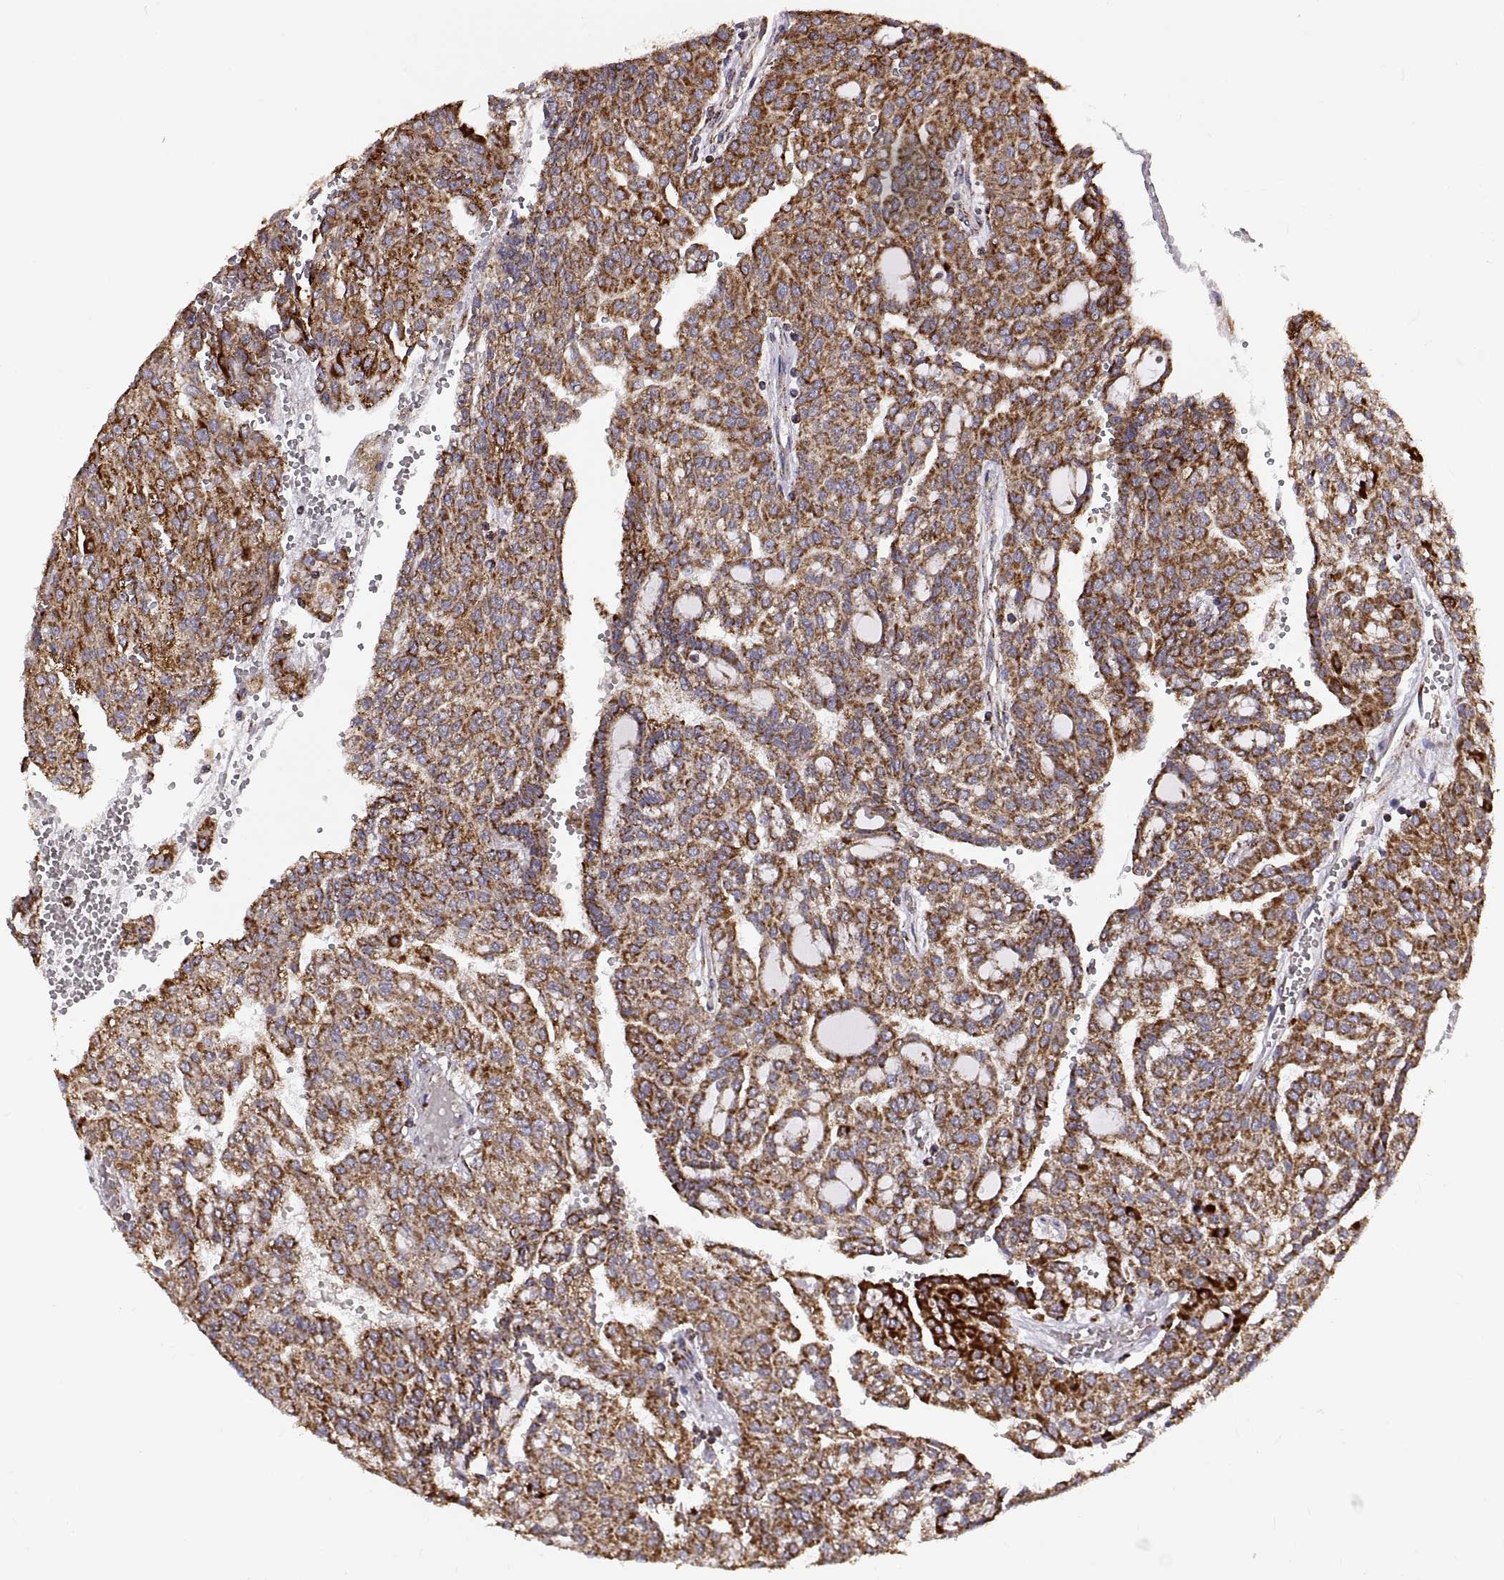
{"staining": {"intensity": "strong", "quantity": ">75%", "location": "cytoplasmic/membranous"}, "tissue": "renal cancer", "cell_type": "Tumor cells", "image_type": "cancer", "snomed": [{"axis": "morphology", "description": "Adenocarcinoma, NOS"}, {"axis": "topography", "description": "Kidney"}], "caption": "A high amount of strong cytoplasmic/membranous positivity is seen in approximately >75% of tumor cells in renal adenocarcinoma tissue. The protein is shown in brown color, while the nuclei are stained blue.", "gene": "ARSD", "patient": {"sex": "male", "age": 63}}